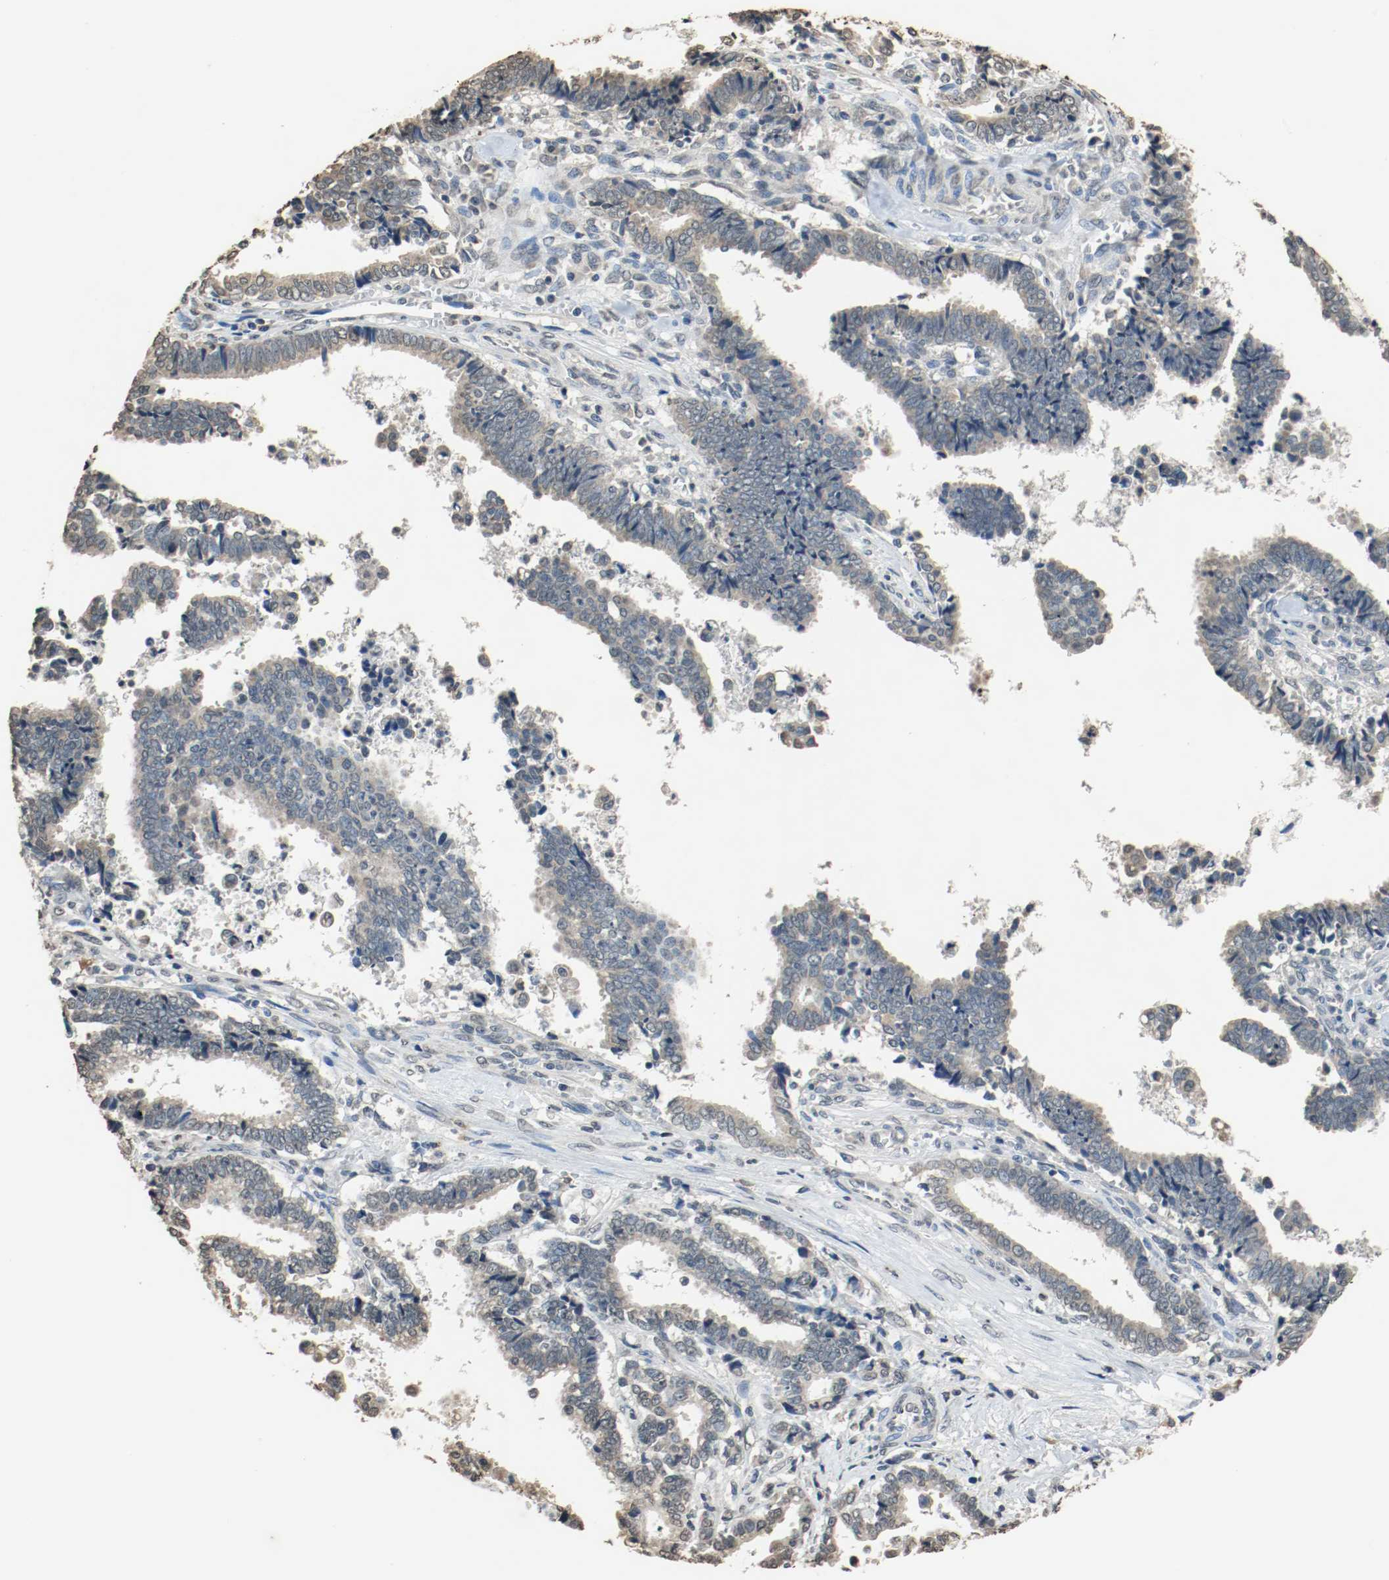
{"staining": {"intensity": "weak", "quantity": "<25%", "location": "cytoplasmic/membranous"}, "tissue": "liver cancer", "cell_type": "Tumor cells", "image_type": "cancer", "snomed": [{"axis": "morphology", "description": "Cholangiocarcinoma"}, {"axis": "topography", "description": "Liver"}], "caption": "Cholangiocarcinoma (liver) stained for a protein using immunohistochemistry shows no positivity tumor cells.", "gene": "RTN4", "patient": {"sex": "male", "age": 57}}